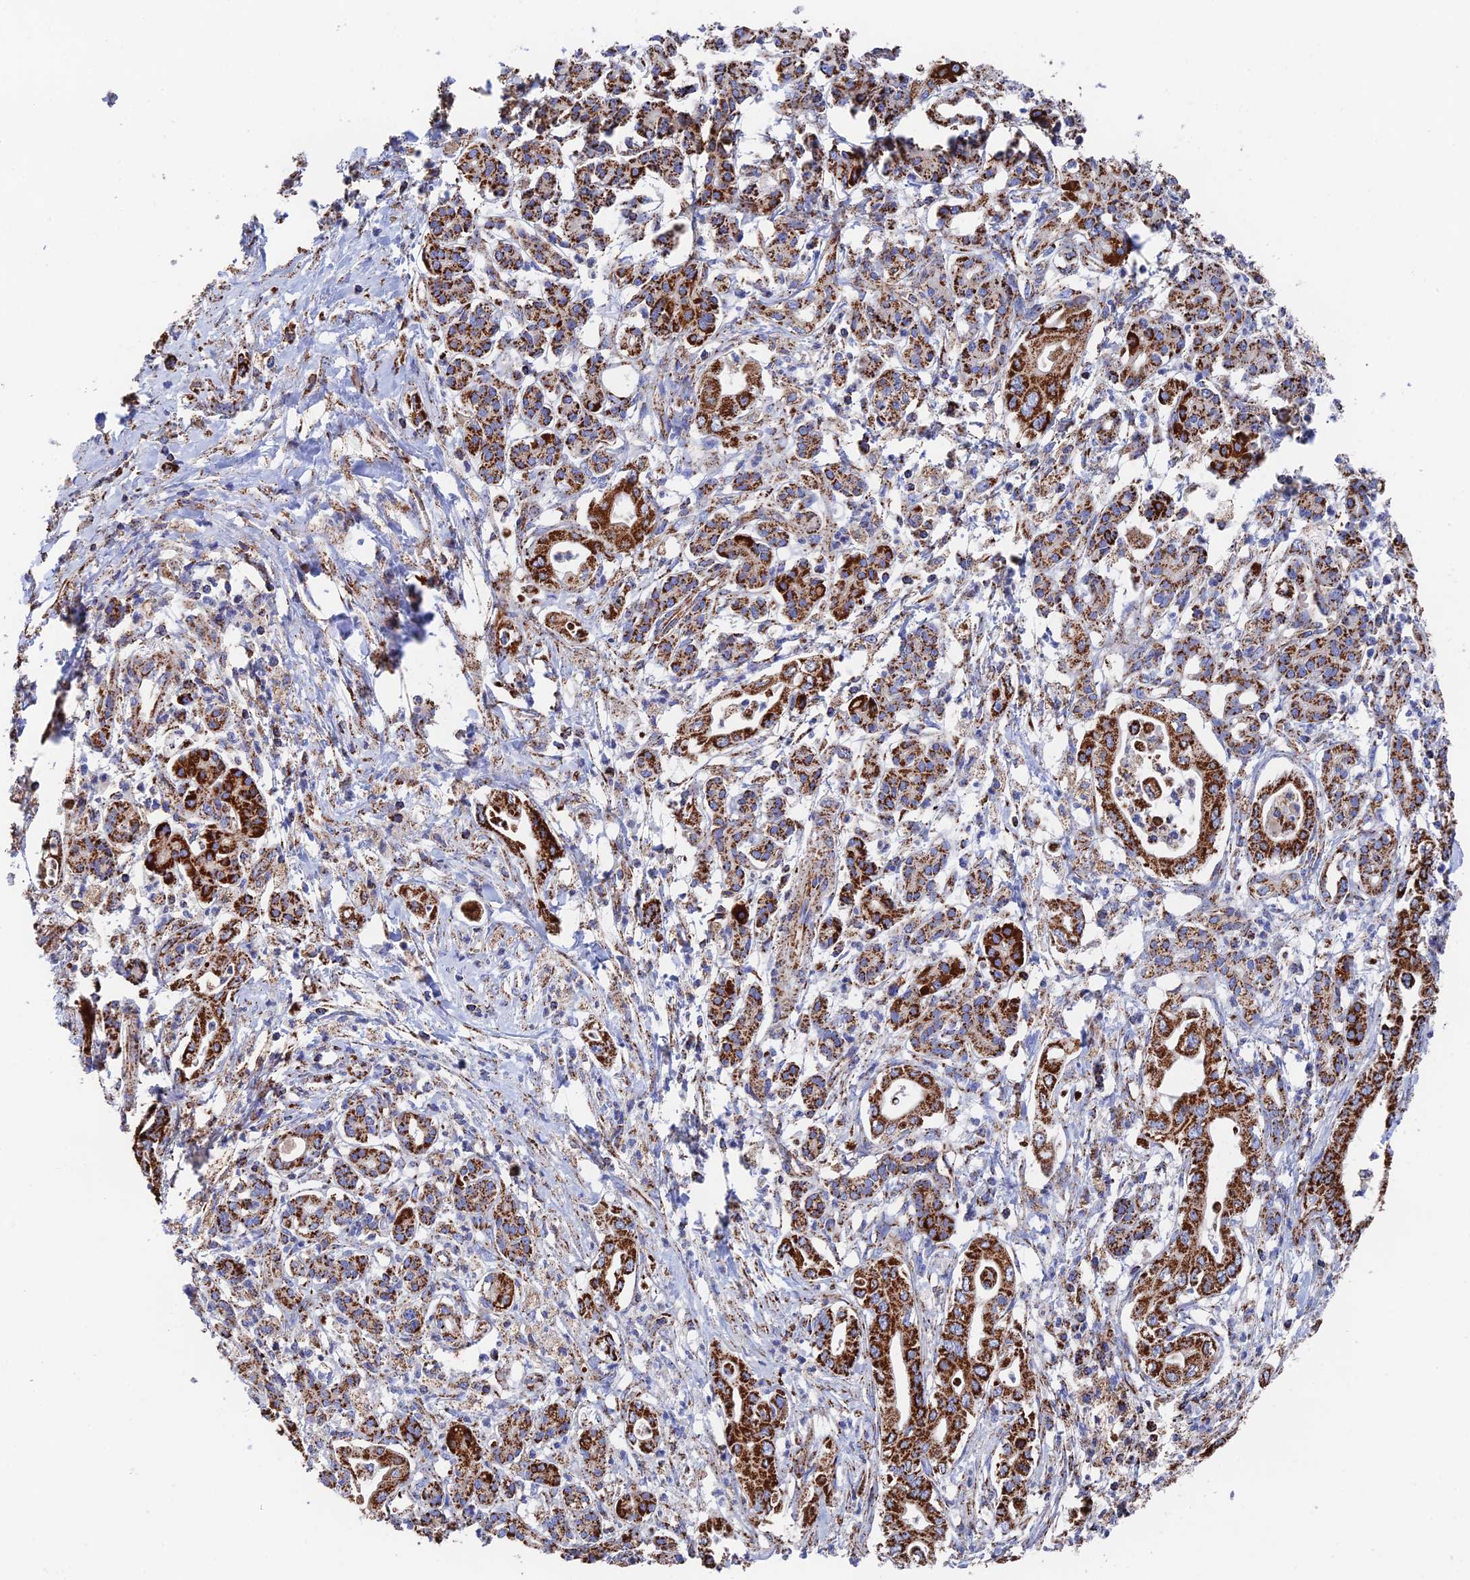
{"staining": {"intensity": "strong", "quantity": ">75%", "location": "cytoplasmic/membranous"}, "tissue": "pancreatic cancer", "cell_type": "Tumor cells", "image_type": "cancer", "snomed": [{"axis": "morphology", "description": "Adenocarcinoma, NOS"}, {"axis": "topography", "description": "Pancreas"}], "caption": "Immunohistochemistry photomicrograph of neoplastic tissue: human pancreatic adenocarcinoma stained using immunohistochemistry (IHC) reveals high levels of strong protein expression localized specifically in the cytoplasmic/membranous of tumor cells, appearing as a cytoplasmic/membranous brown color.", "gene": "HAUS8", "patient": {"sex": "female", "age": 77}}